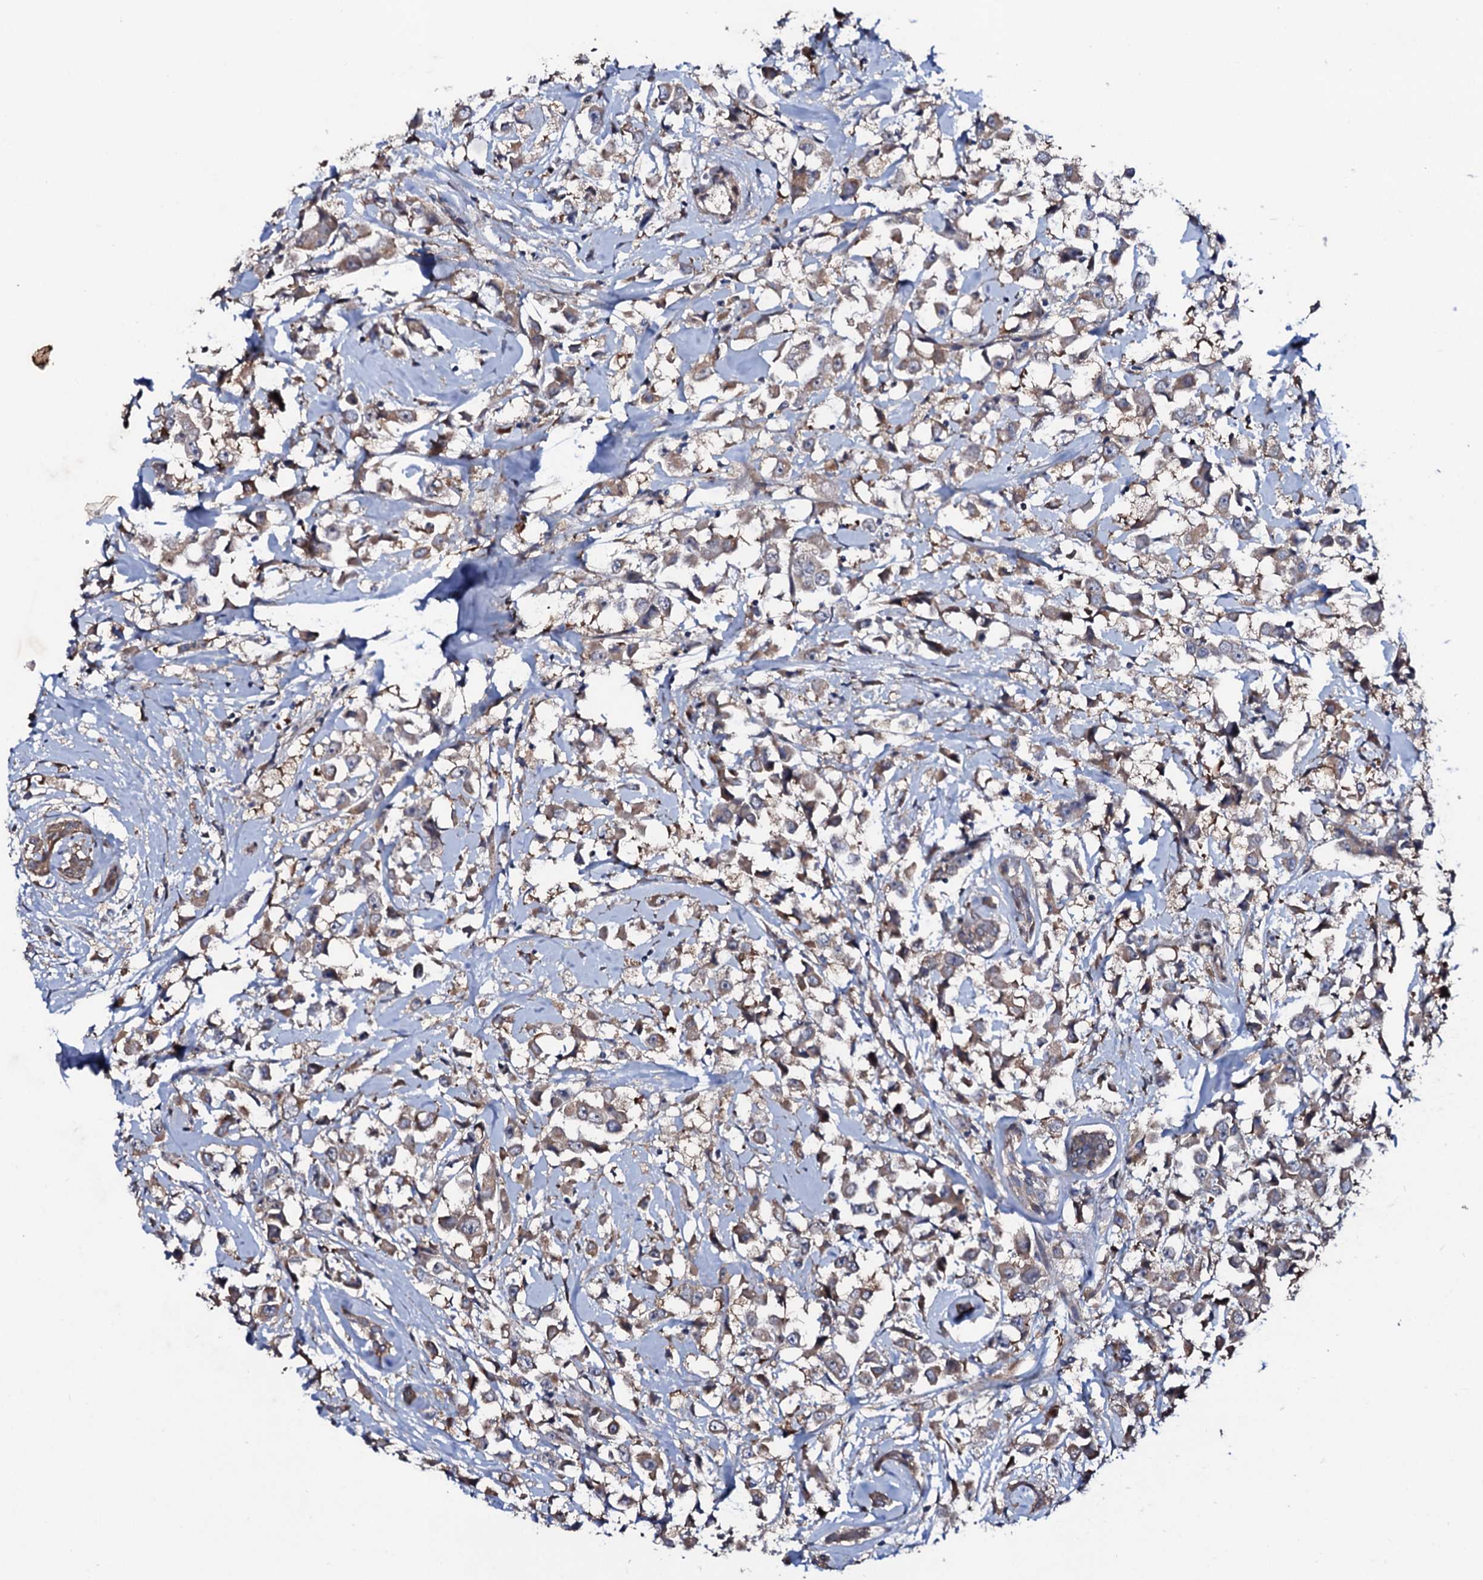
{"staining": {"intensity": "moderate", "quantity": "<25%", "location": "cytoplasmic/membranous"}, "tissue": "breast cancer", "cell_type": "Tumor cells", "image_type": "cancer", "snomed": [{"axis": "morphology", "description": "Duct carcinoma"}, {"axis": "topography", "description": "Breast"}], "caption": "Immunohistochemistry (IHC) image of neoplastic tissue: human breast cancer stained using IHC shows low levels of moderate protein expression localized specifically in the cytoplasmic/membranous of tumor cells, appearing as a cytoplasmic/membranous brown color.", "gene": "COG6", "patient": {"sex": "female", "age": 61}}